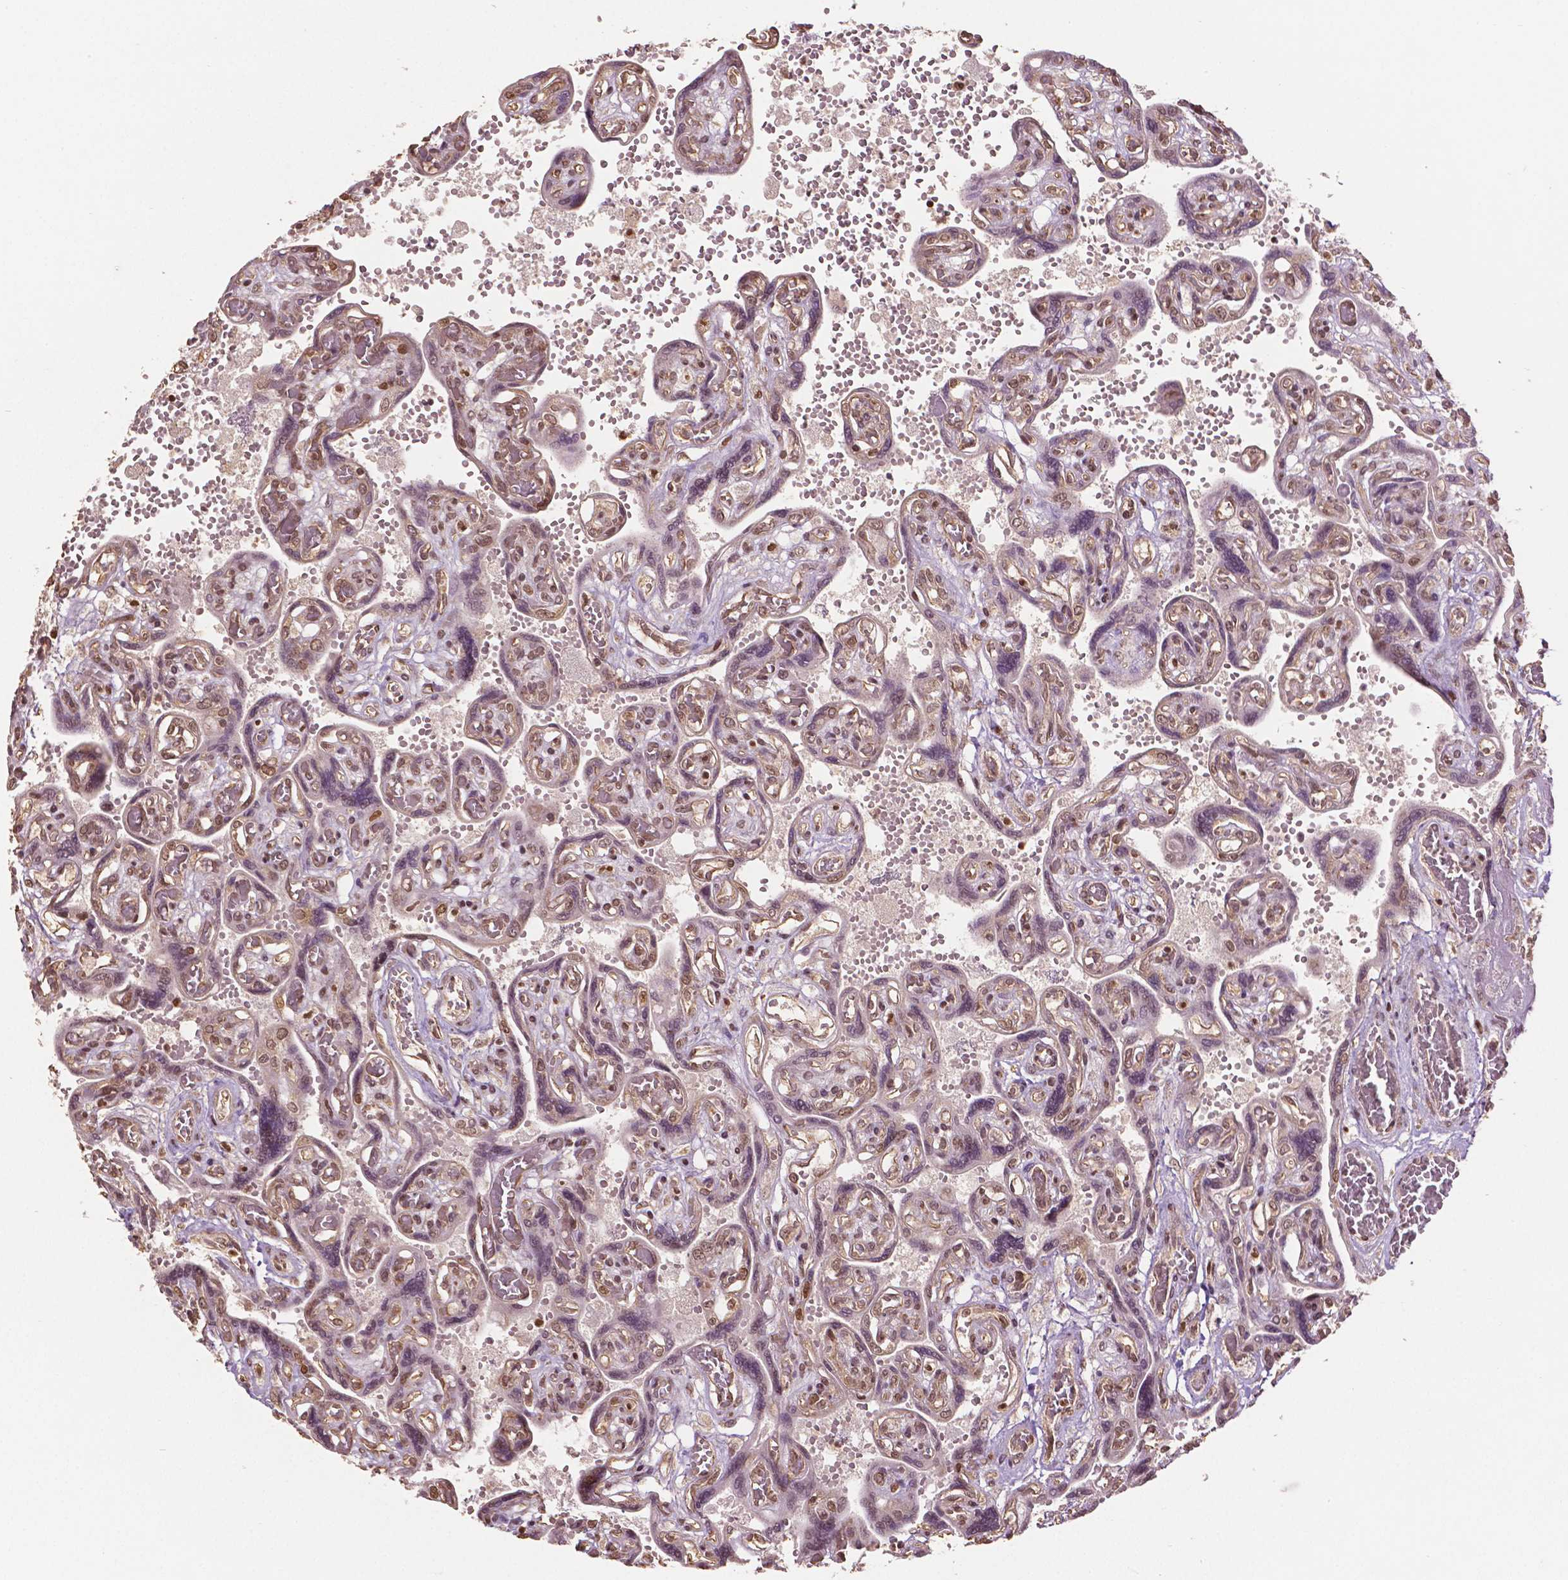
{"staining": {"intensity": "moderate", "quantity": ">75%", "location": "nuclear"}, "tissue": "placenta", "cell_type": "Decidual cells", "image_type": "normal", "snomed": [{"axis": "morphology", "description": "Normal tissue, NOS"}, {"axis": "topography", "description": "Placenta"}], "caption": "The image demonstrates staining of unremarkable placenta, revealing moderate nuclear protein staining (brown color) within decidual cells. (DAB (3,3'-diaminobenzidine) IHC with brightfield microscopy, high magnification).", "gene": "DEK", "patient": {"sex": "female", "age": 32}}